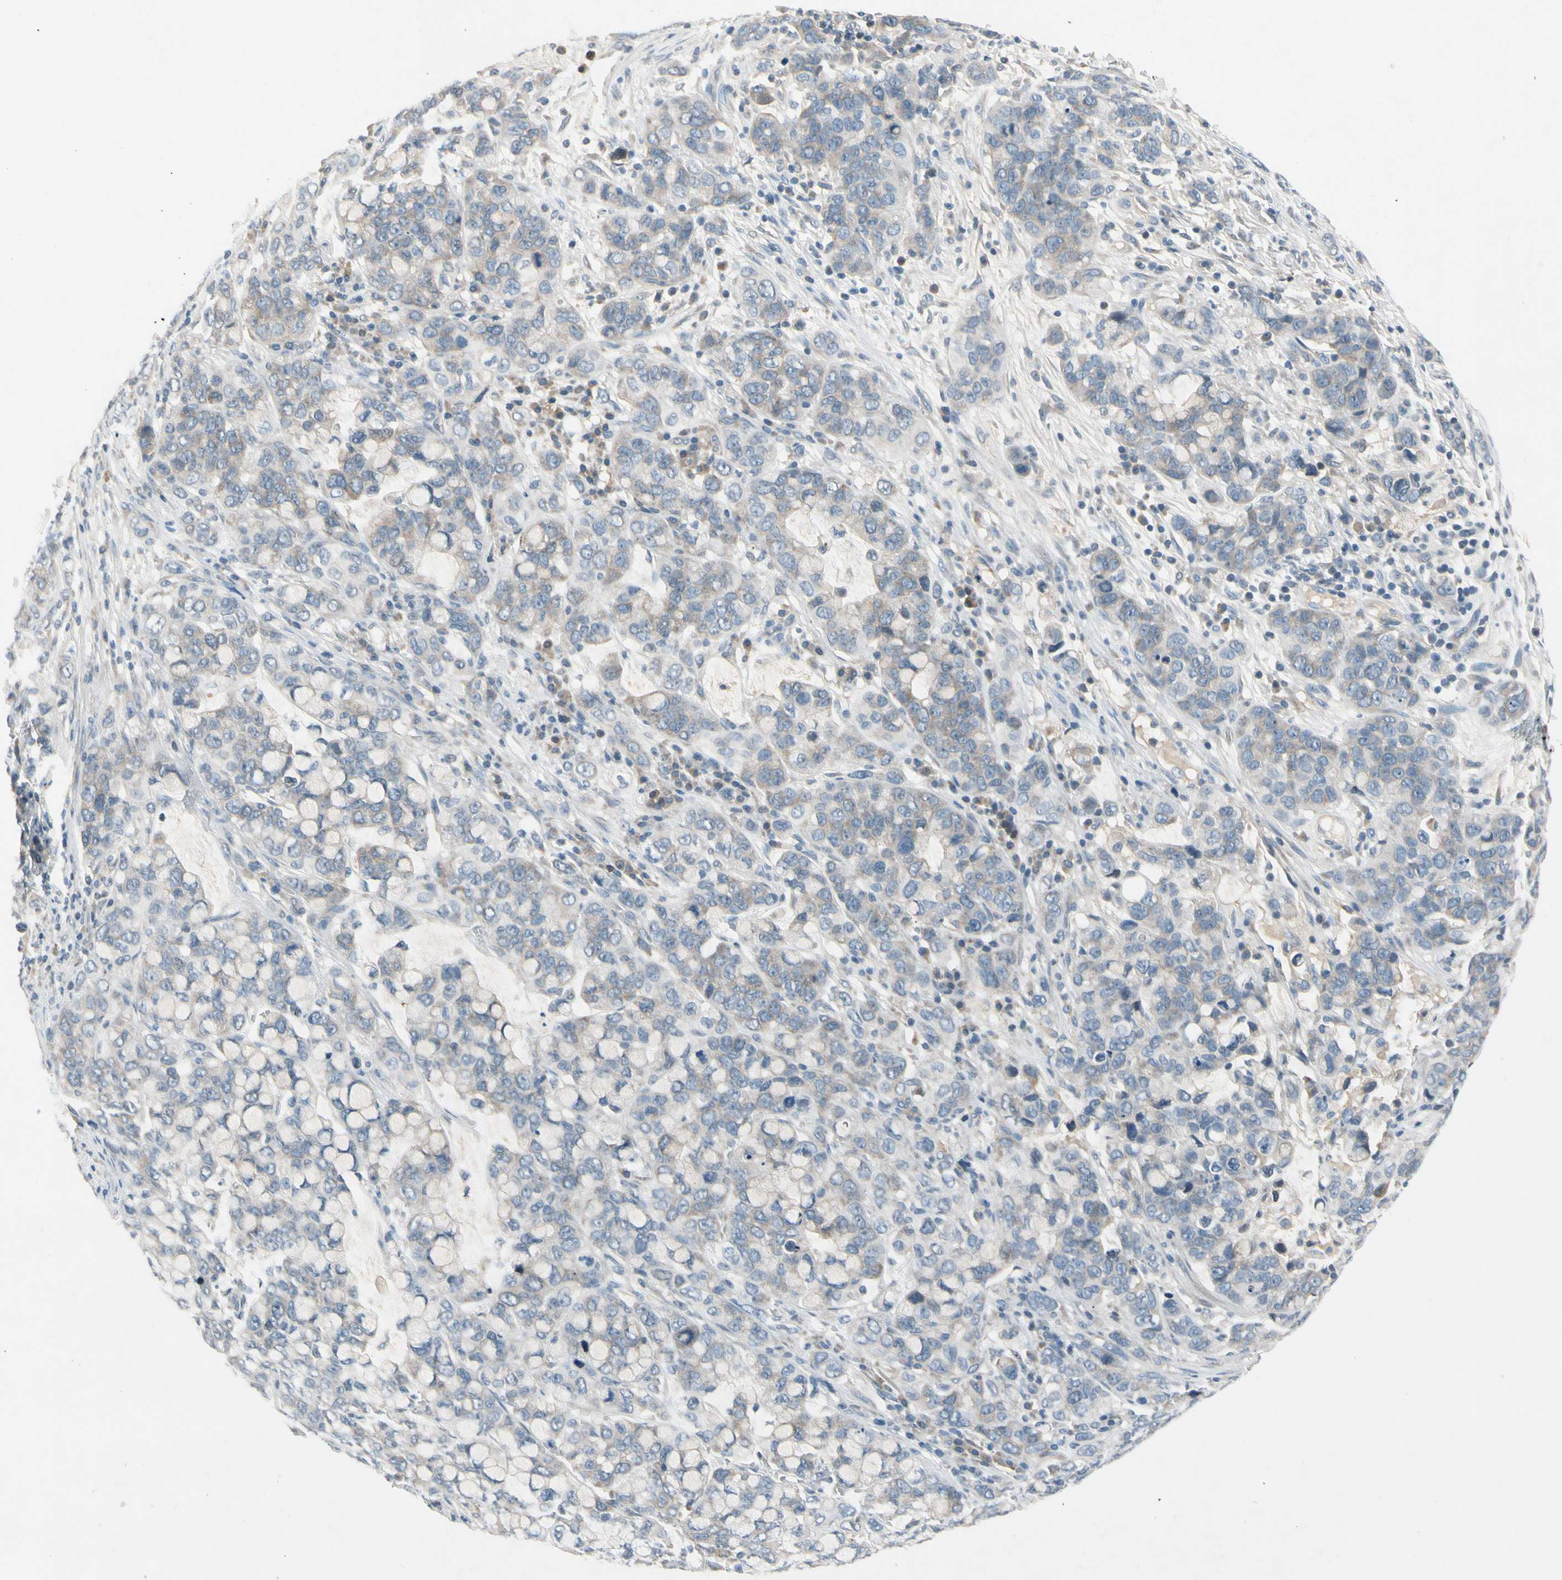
{"staining": {"intensity": "weak", "quantity": "25%-75%", "location": "cytoplasmic/membranous"}, "tissue": "stomach cancer", "cell_type": "Tumor cells", "image_type": "cancer", "snomed": [{"axis": "morphology", "description": "Adenocarcinoma, NOS"}, {"axis": "topography", "description": "Stomach, lower"}], "caption": "IHC staining of stomach adenocarcinoma, which reveals low levels of weak cytoplasmic/membranous expression in about 25%-75% of tumor cells indicating weak cytoplasmic/membranous protein staining. The staining was performed using DAB (brown) for protein detection and nuclei were counterstained in hematoxylin (blue).", "gene": "PIP5K1B", "patient": {"sex": "male", "age": 84}}